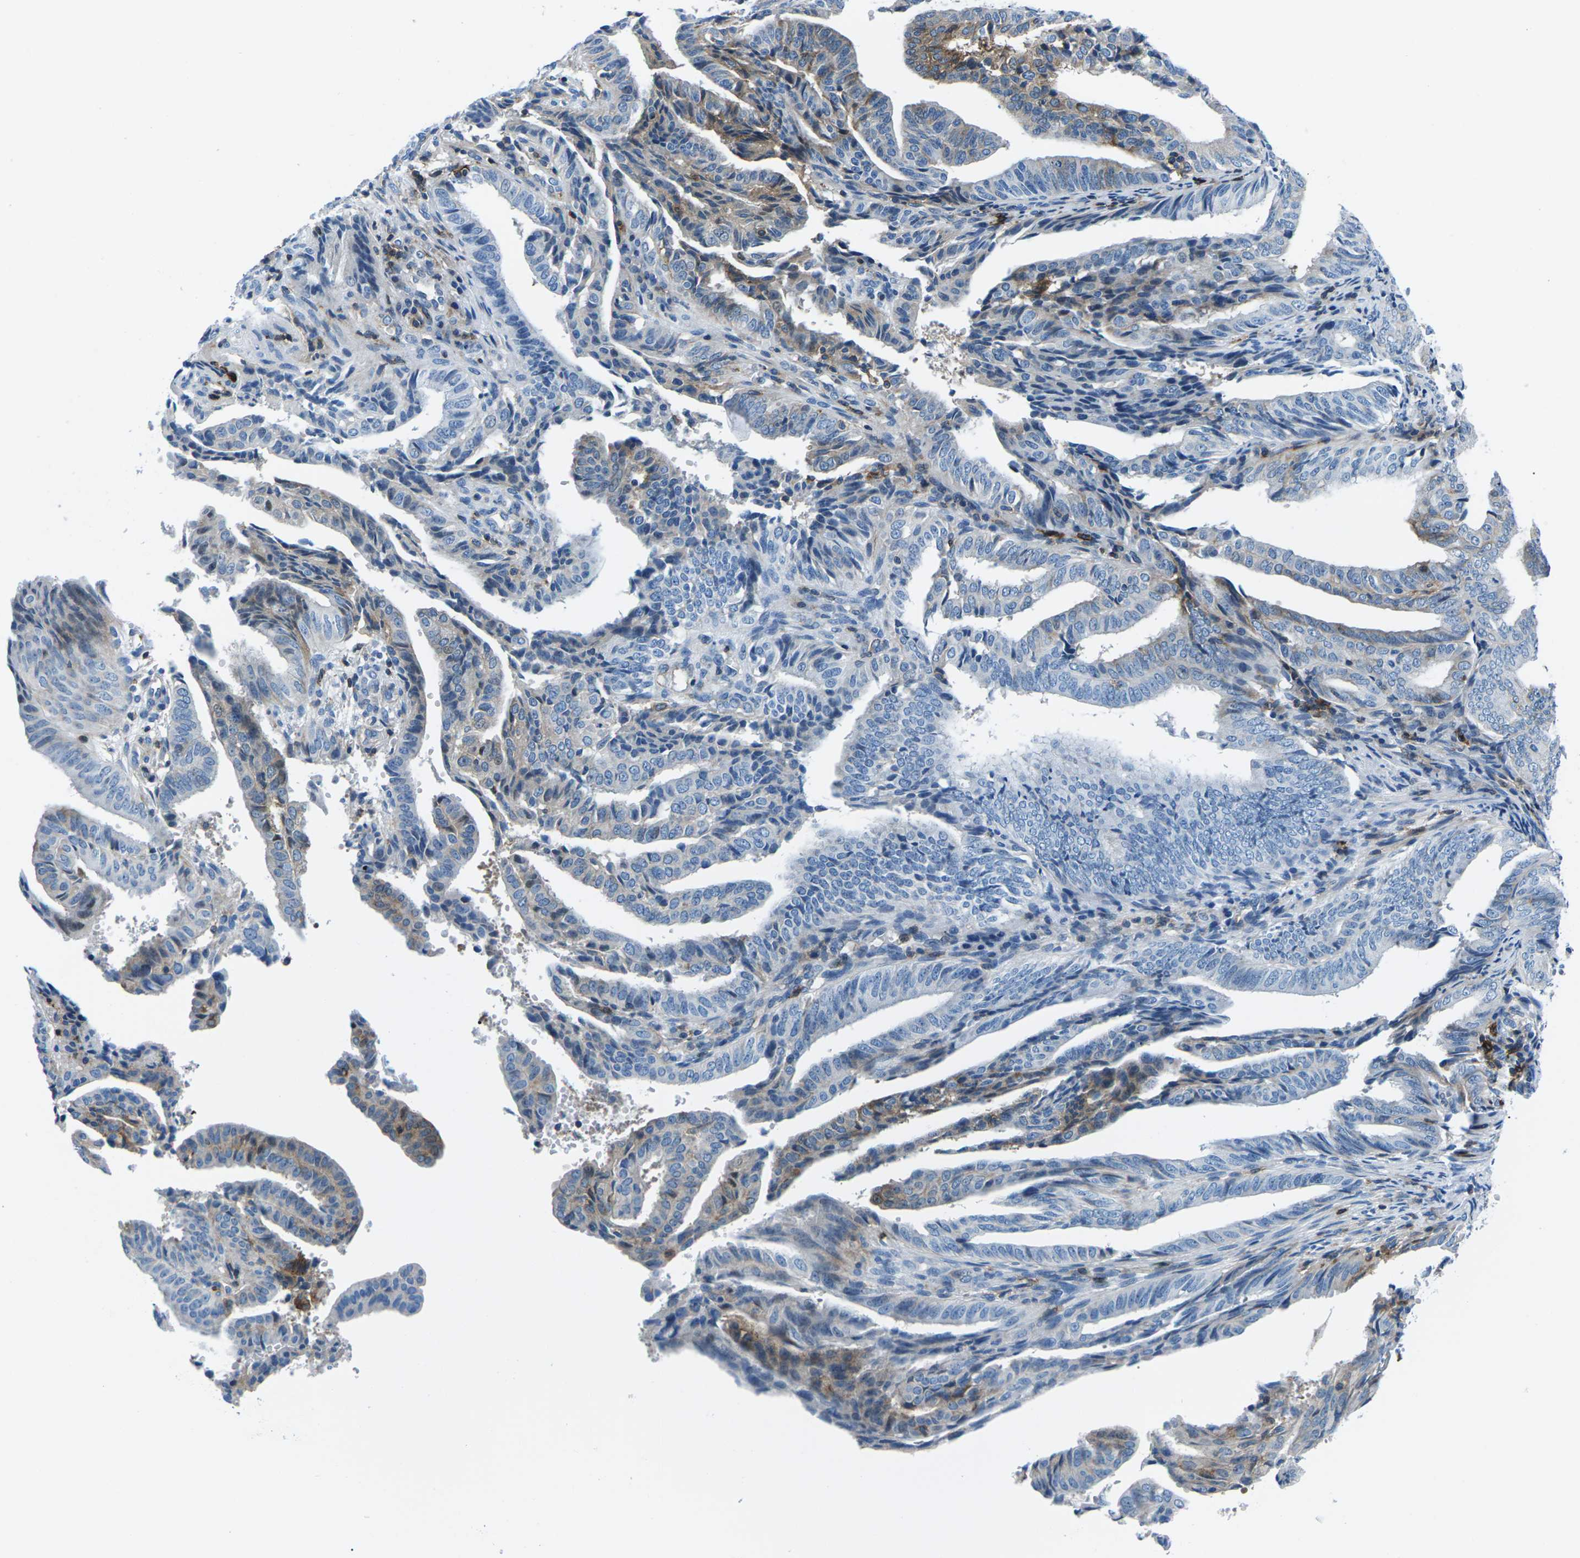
{"staining": {"intensity": "strong", "quantity": "<25%", "location": "cytoplasmic/membranous"}, "tissue": "endometrial cancer", "cell_type": "Tumor cells", "image_type": "cancer", "snomed": [{"axis": "morphology", "description": "Adenocarcinoma, NOS"}, {"axis": "topography", "description": "Endometrium"}], "caption": "A brown stain highlights strong cytoplasmic/membranous expression of a protein in endometrial adenocarcinoma tumor cells. (brown staining indicates protein expression, while blue staining denotes nuclei).", "gene": "SOCS4", "patient": {"sex": "female", "age": 58}}